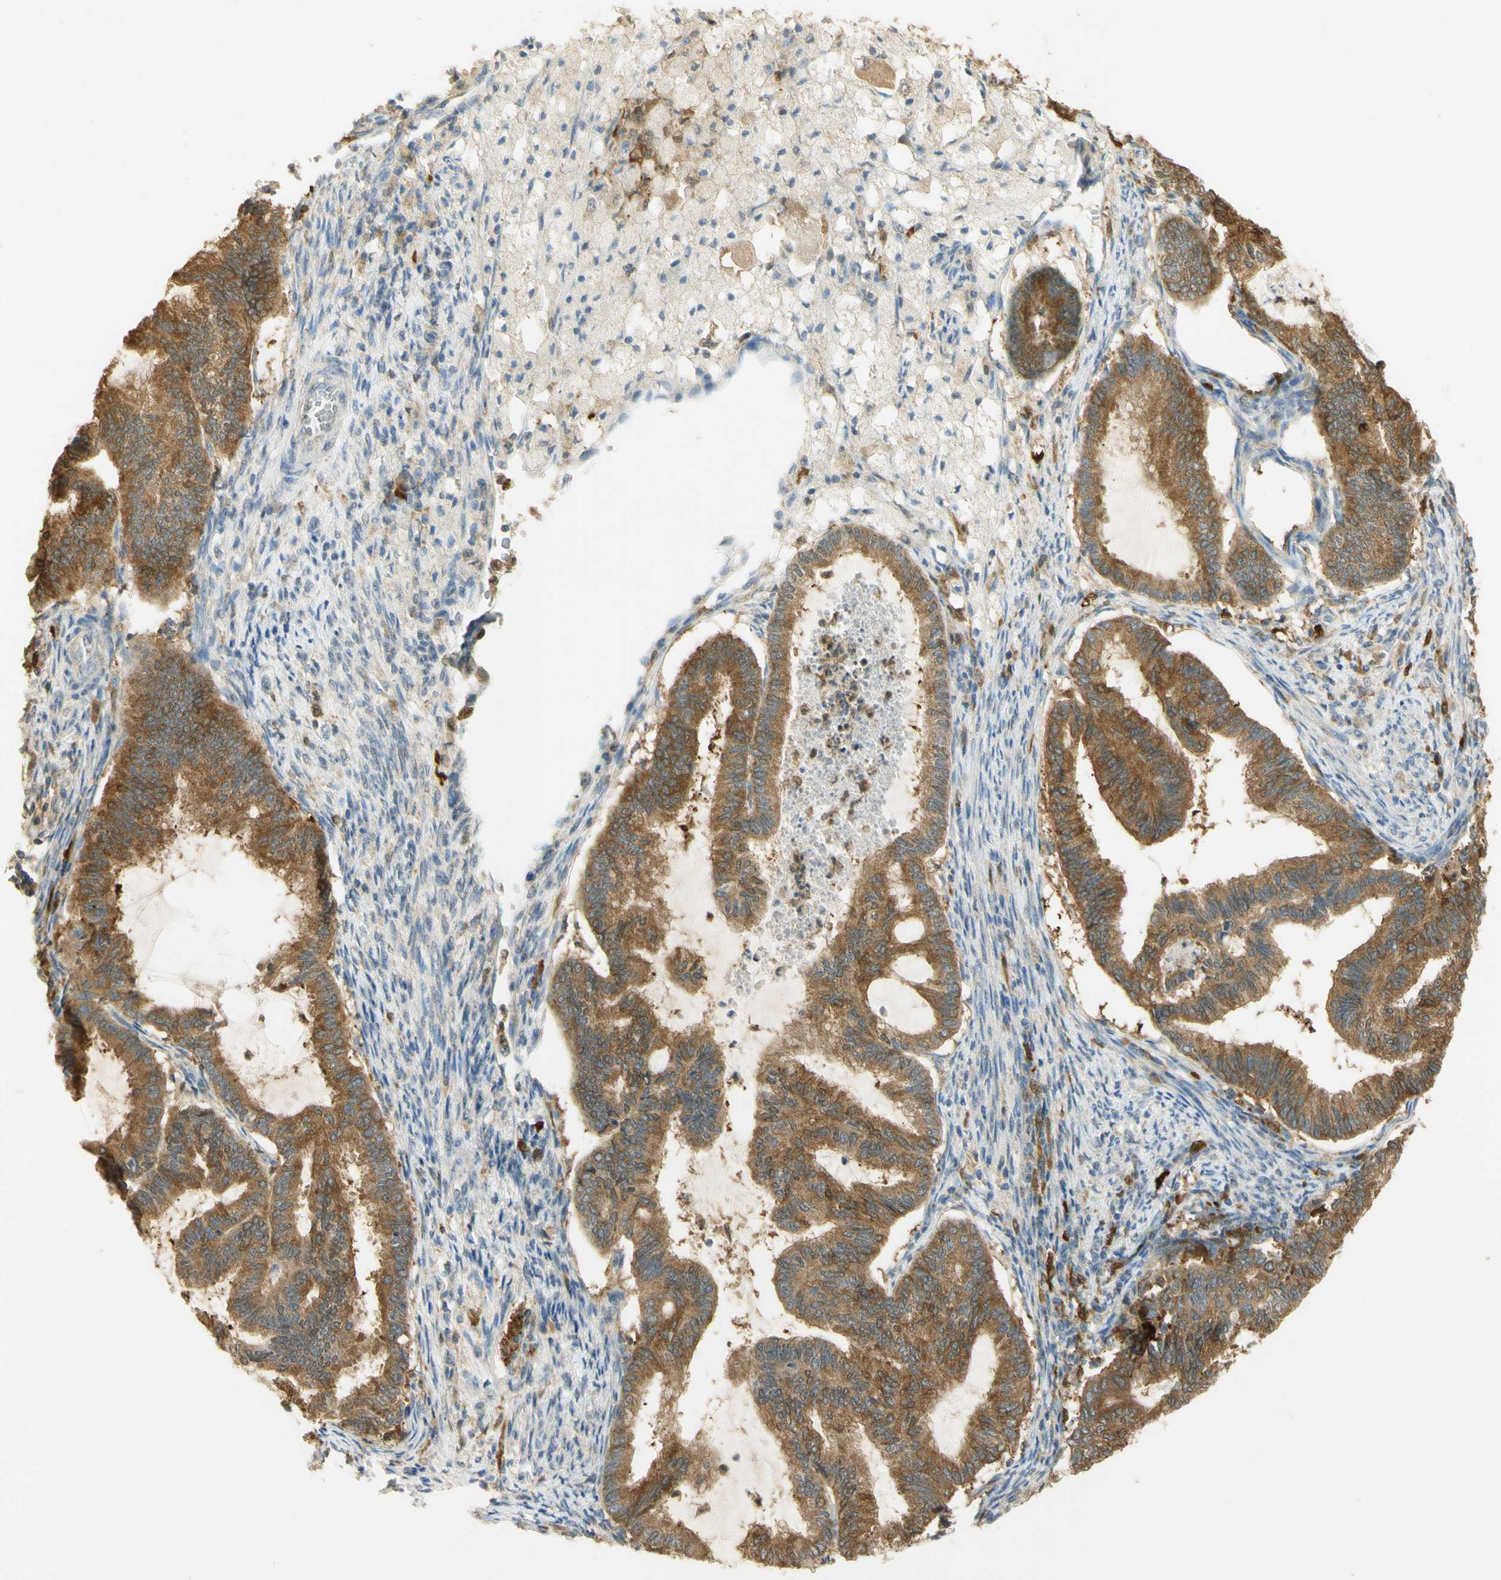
{"staining": {"intensity": "moderate", "quantity": ">75%", "location": "cytoplasmic/membranous"}, "tissue": "cervical cancer", "cell_type": "Tumor cells", "image_type": "cancer", "snomed": [{"axis": "morphology", "description": "Normal tissue, NOS"}, {"axis": "morphology", "description": "Adenocarcinoma, NOS"}, {"axis": "topography", "description": "Cervix"}, {"axis": "topography", "description": "Endometrium"}], "caption": "Immunohistochemistry (IHC) (DAB) staining of human adenocarcinoma (cervical) reveals moderate cytoplasmic/membranous protein expression in approximately >75% of tumor cells. The protein of interest is shown in brown color, while the nuclei are stained blue.", "gene": "PAK1", "patient": {"sex": "female", "age": 86}}